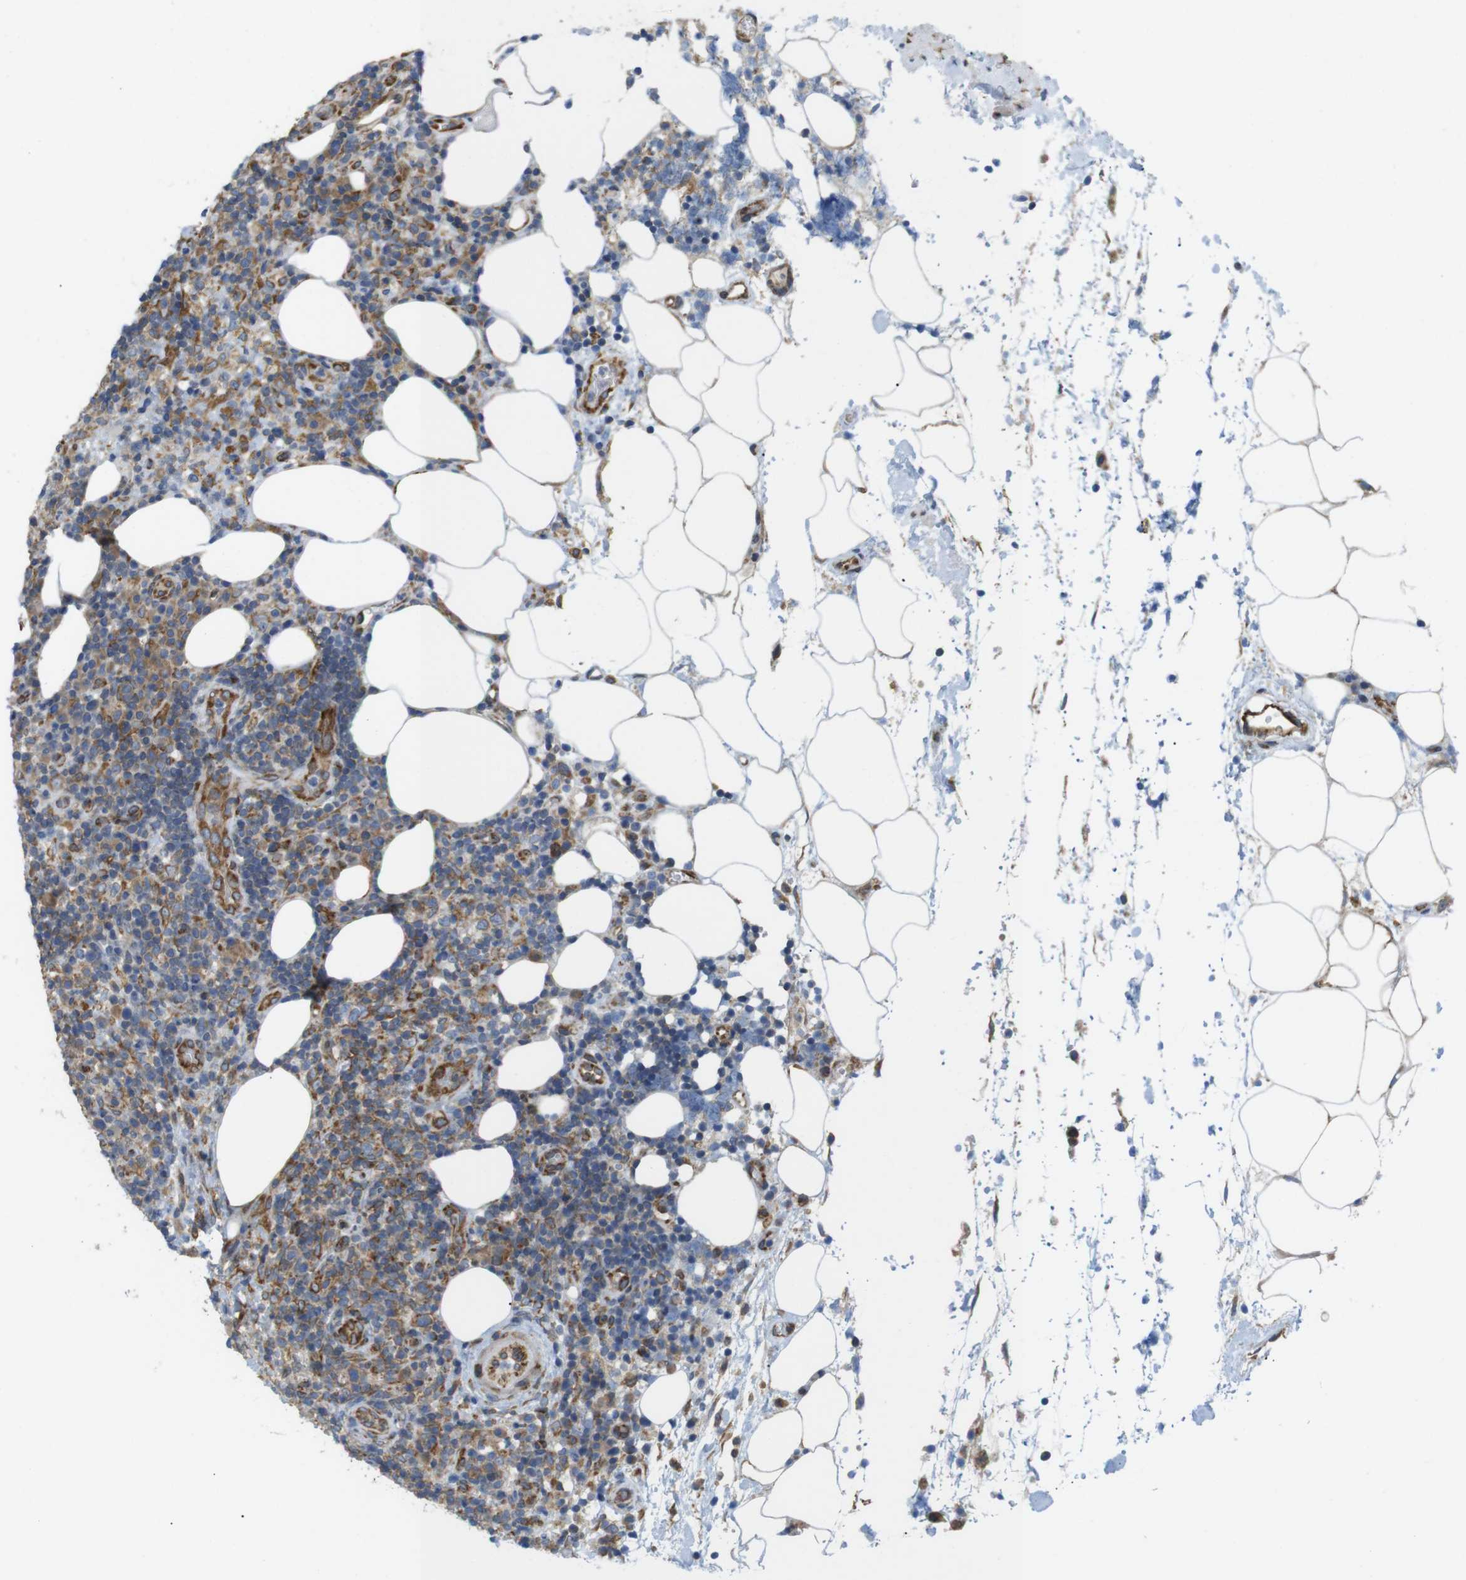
{"staining": {"intensity": "moderate", "quantity": "25%-75%", "location": "cytoplasmic/membranous"}, "tissue": "lymphoma", "cell_type": "Tumor cells", "image_type": "cancer", "snomed": [{"axis": "morphology", "description": "Malignant lymphoma, non-Hodgkin's type, High grade"}, {"axis": "topography", "description": "Lymph node"}], "caption": "The immunohistochemical stain labels moderate cytoplasmic/membranous staining in tumor cells of malignant lymphoma, non-Hodgkin's type (high-grade) tissue.", "gene": "PCNX2", "patient": {"sex": "female", "age": 76}}